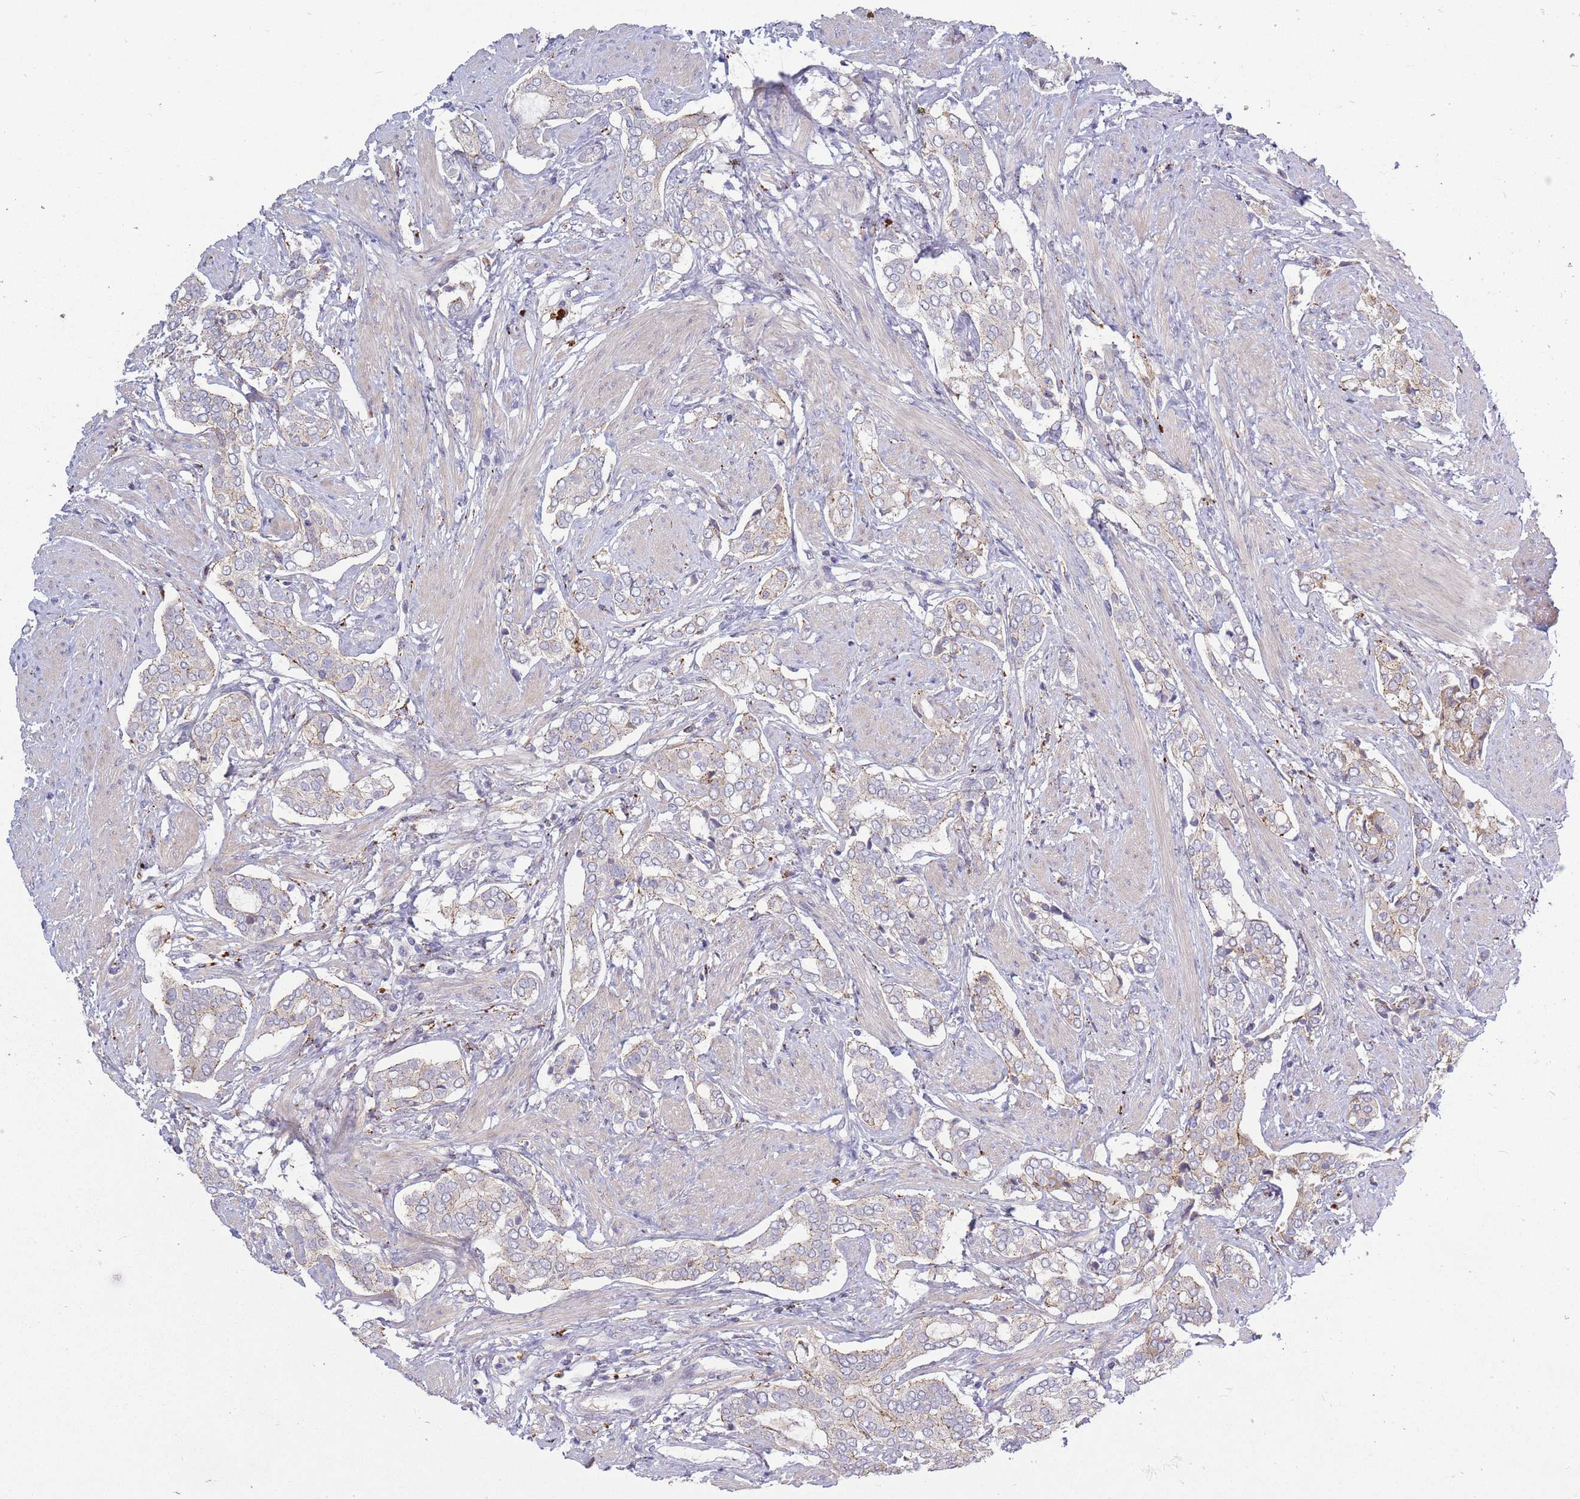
{"staining": {"intensity": "weak", "quantity": "<25%", "location": "cytoplasmic/membranous"}, "tissue": "prostate cancer", "cell_type": "Tumor cells", "image_type": "cancer", "snomed": [{"axis": "morphology", "description": "Adenocarcinoma, High grade"}, {"axis": "topography", "description": "Prostate"}], "caption": "Prostate cancer (adenocarcinoma (high-grade)) was stained to show a protein in brown. There is no significant positivity in tumor cells.", "gene": "TRIM61", "patient": {"sex": "male", "age": 71}}